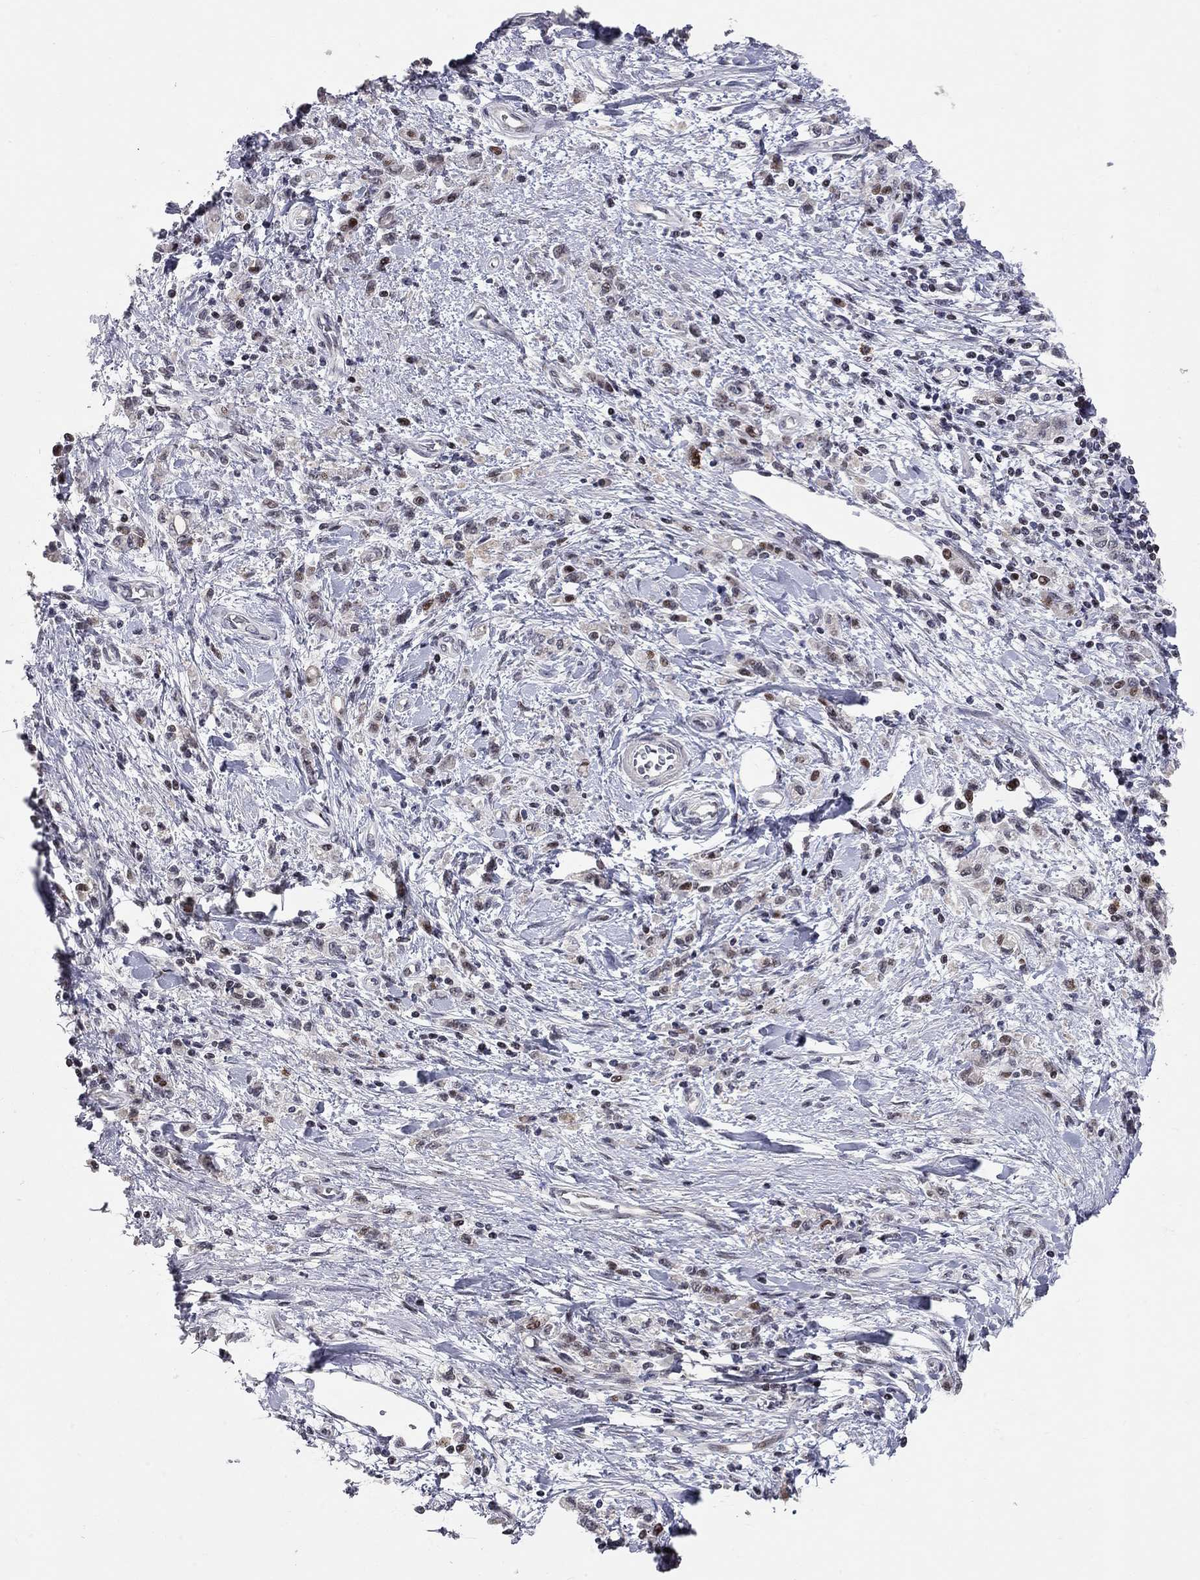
{"staining": {"intensity": "strong", "quantity": "<25%", "location": "nuclear"}, "tissue": "stomach cancer", "cell_type": "Tumor cells", "image_type": "cancer", "snomed": [{"axis": "morphology", "description": "Adenocarcinoma, NOS"}, {"axis": "topography", "description": "Stomach"}], "caption": "Strong nuclear positivity for a protein is present in approximately <25% of tumor cells of stomach cancer using immunohistochemistry.", "gene": "HDAC3", "patient": {"sex": "male", "age": 77}}